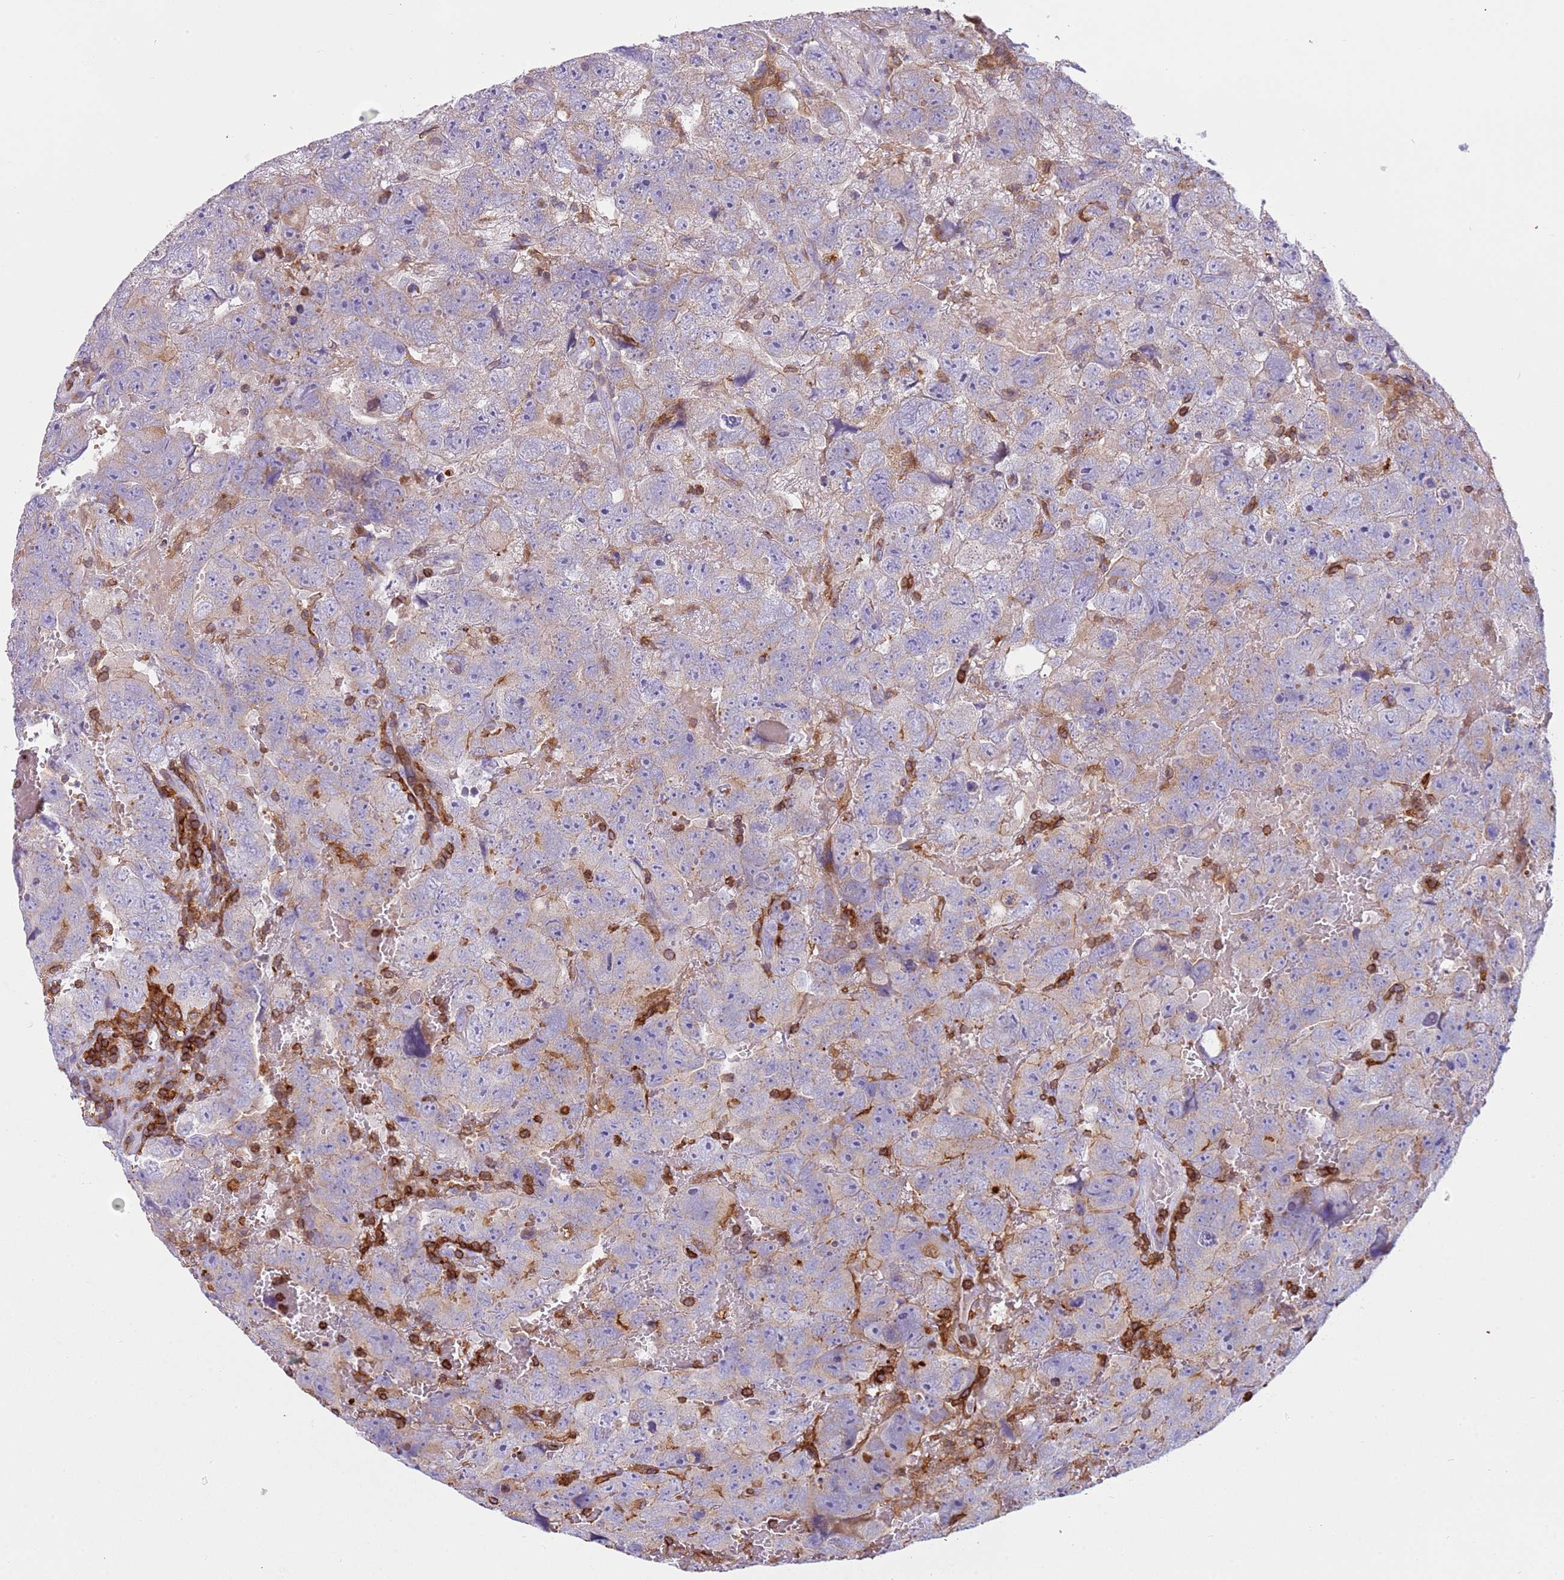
{"staining": {"intensity": "moderate", "quantity": "25%-75%", "location": "cytoplasmic/membranous"}, "tissue": "testis cancer", "cell_type": "Tumor cells", "image_type": "cancer", "snomed": [{"axis": "morphology", "description": "Carcinoma, Embryonal, NOS"}, {"axis": "topography", "description": "Testis"}], "caption": "Moderate cytoplasmic/membranous protein positivity is present in about 25%-75% of tumor cells in testis embryonal carcinoma. (DAB IHC with brightfield microscopy, high magnification).", "gene": "TTPAL", "patient": {"sex": "male", "age": 45}}